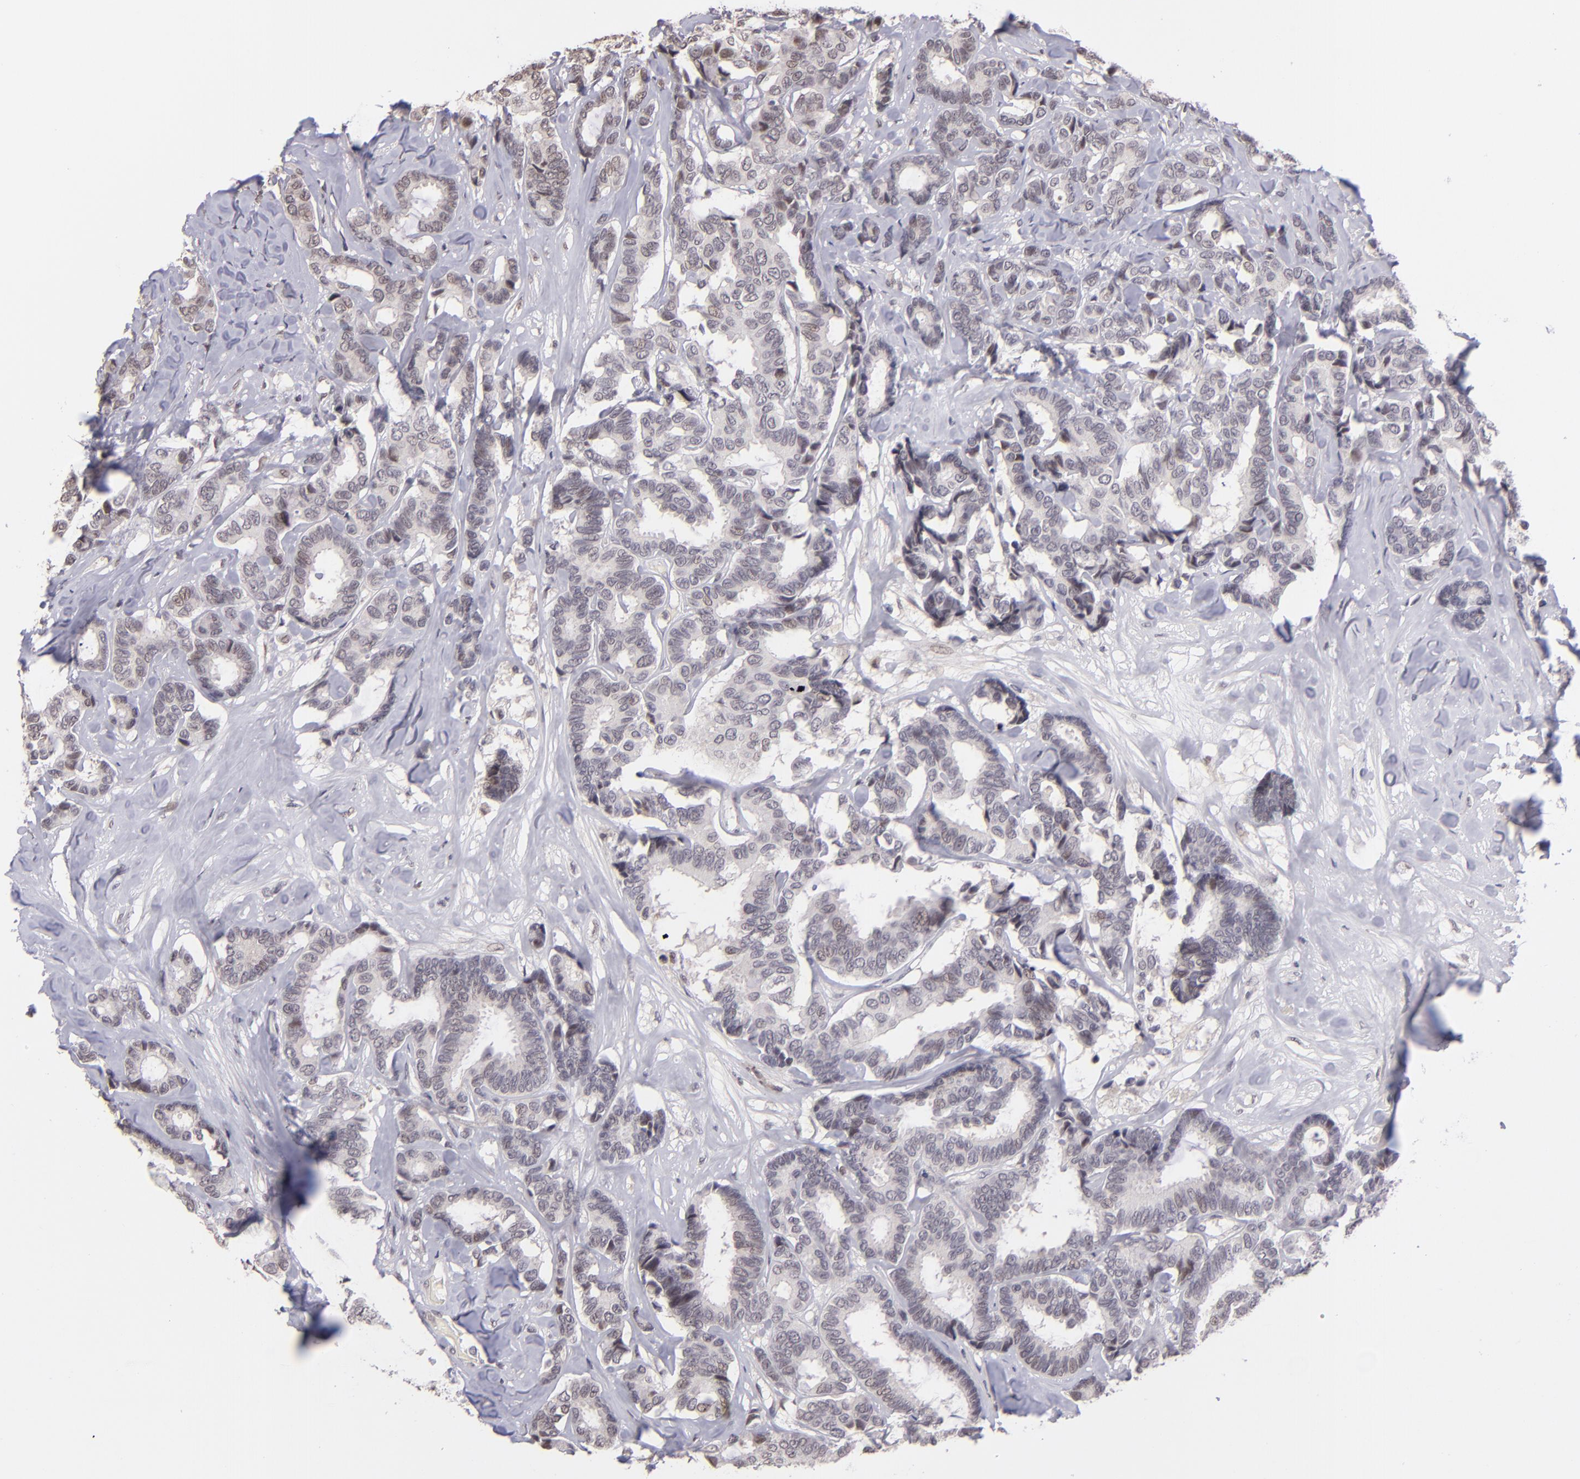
{"staining": {"intensity": "weak", "quantity": "<25%", "location": "nuclear"}, "tissue": "breast cancer", "cell_type": "Tumor cells", "image_type": "cancer", "snomed": [{"axis": "morphology", "description": "Duct carcinoma"}, {"axis": "topography", "description": "Breast"}], "caption": "This is an immunohistochemistry histopathology image of breast cancer. There is no positivity in tumor cells.", "gene": "RARB", "patient": {"sex": "female", "age": 87}}